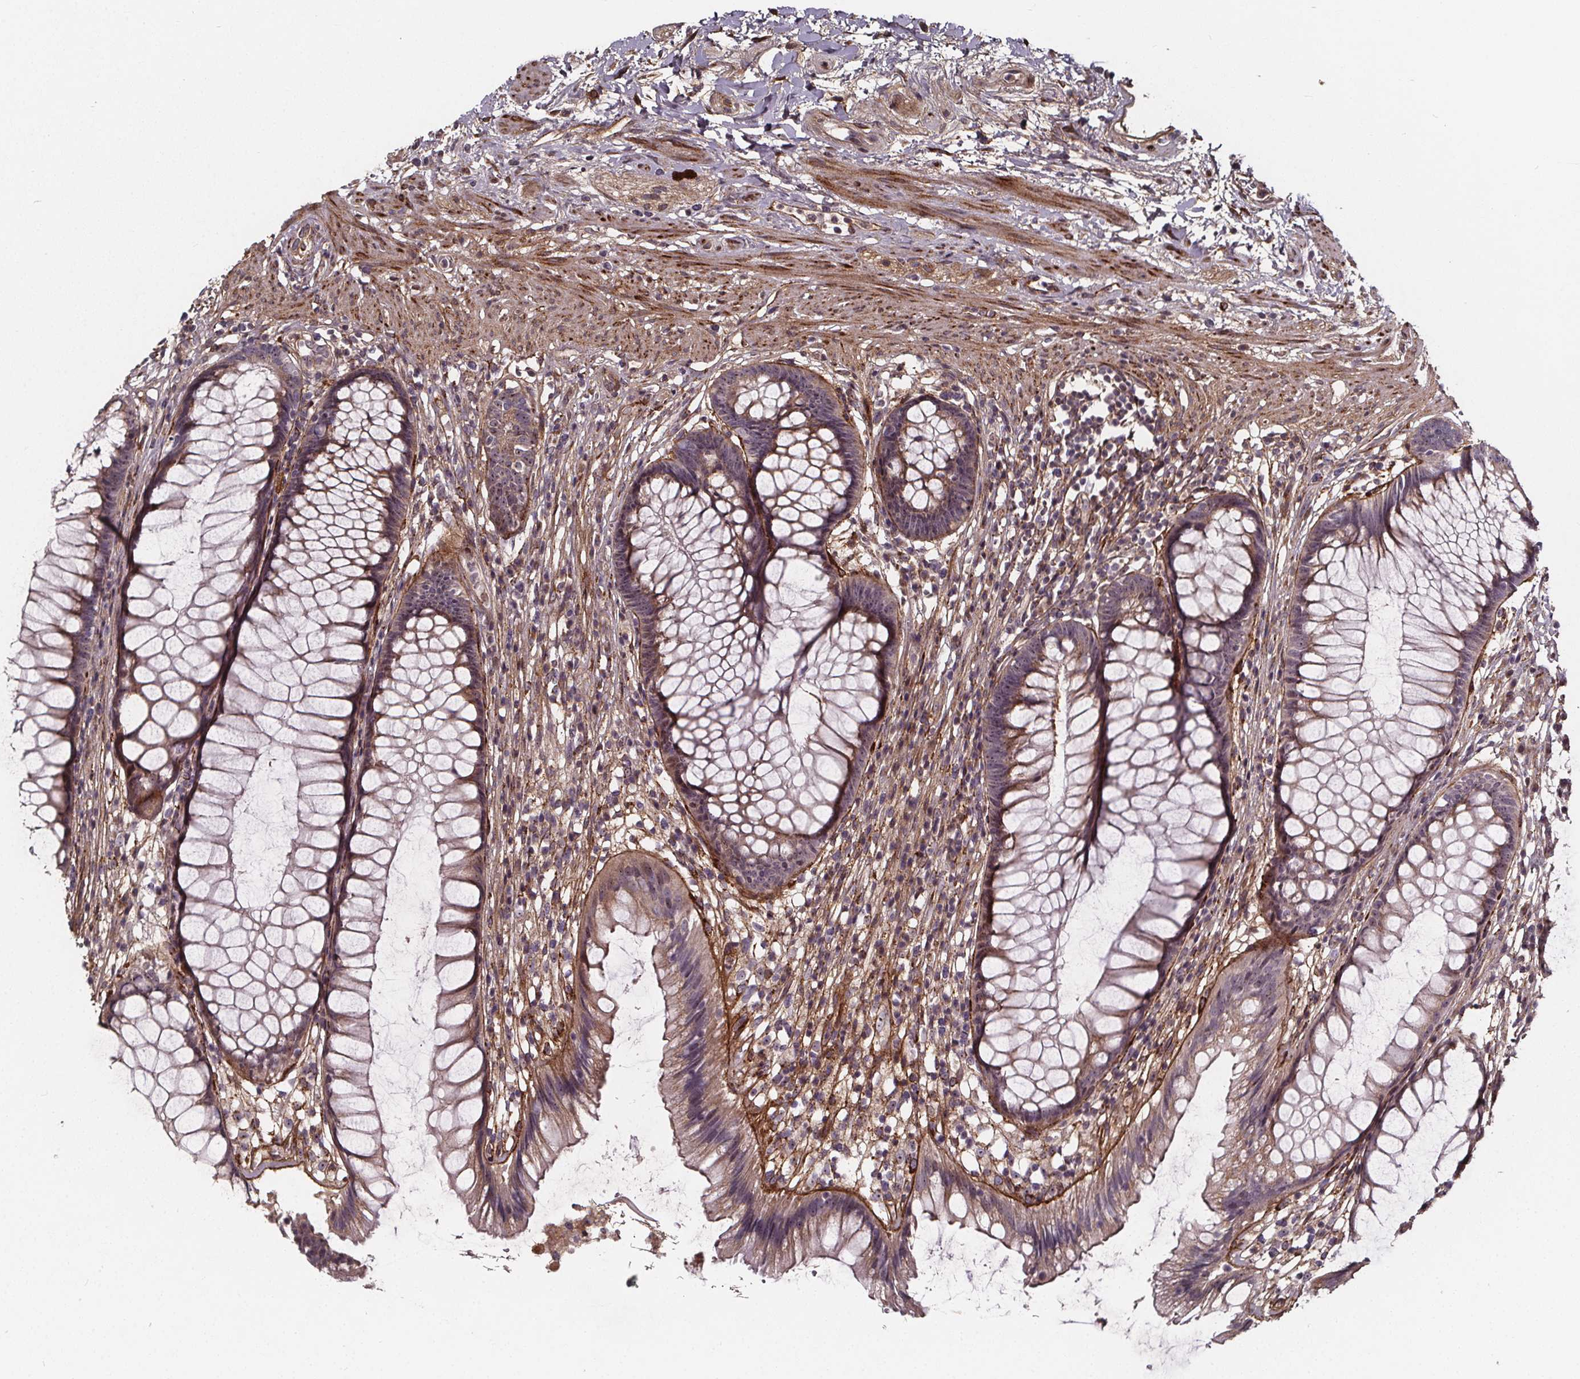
{"staining": {"intensity": "moderate", "quantity": ">75%", "location": "cytoplasmic/membranous"}, "tissue": "rectum", "cell_type": "Glandular cells", "image_type": "normal", "snomed": [{"axis": "morphology", "description": "Normal tissue, NOS"}, {"axis": "topography", "description": "Smooth muscle"}, {"axis": "topography", "description": "Rectum"}], "caption": "Human rectum stained for a protein (brown) reveals moderate cytoplasmic/membranous positive staining in approximately >75% of glandular cells.", "gene": "AEBP1", "patient": {"sex": "male", "age": 53}}